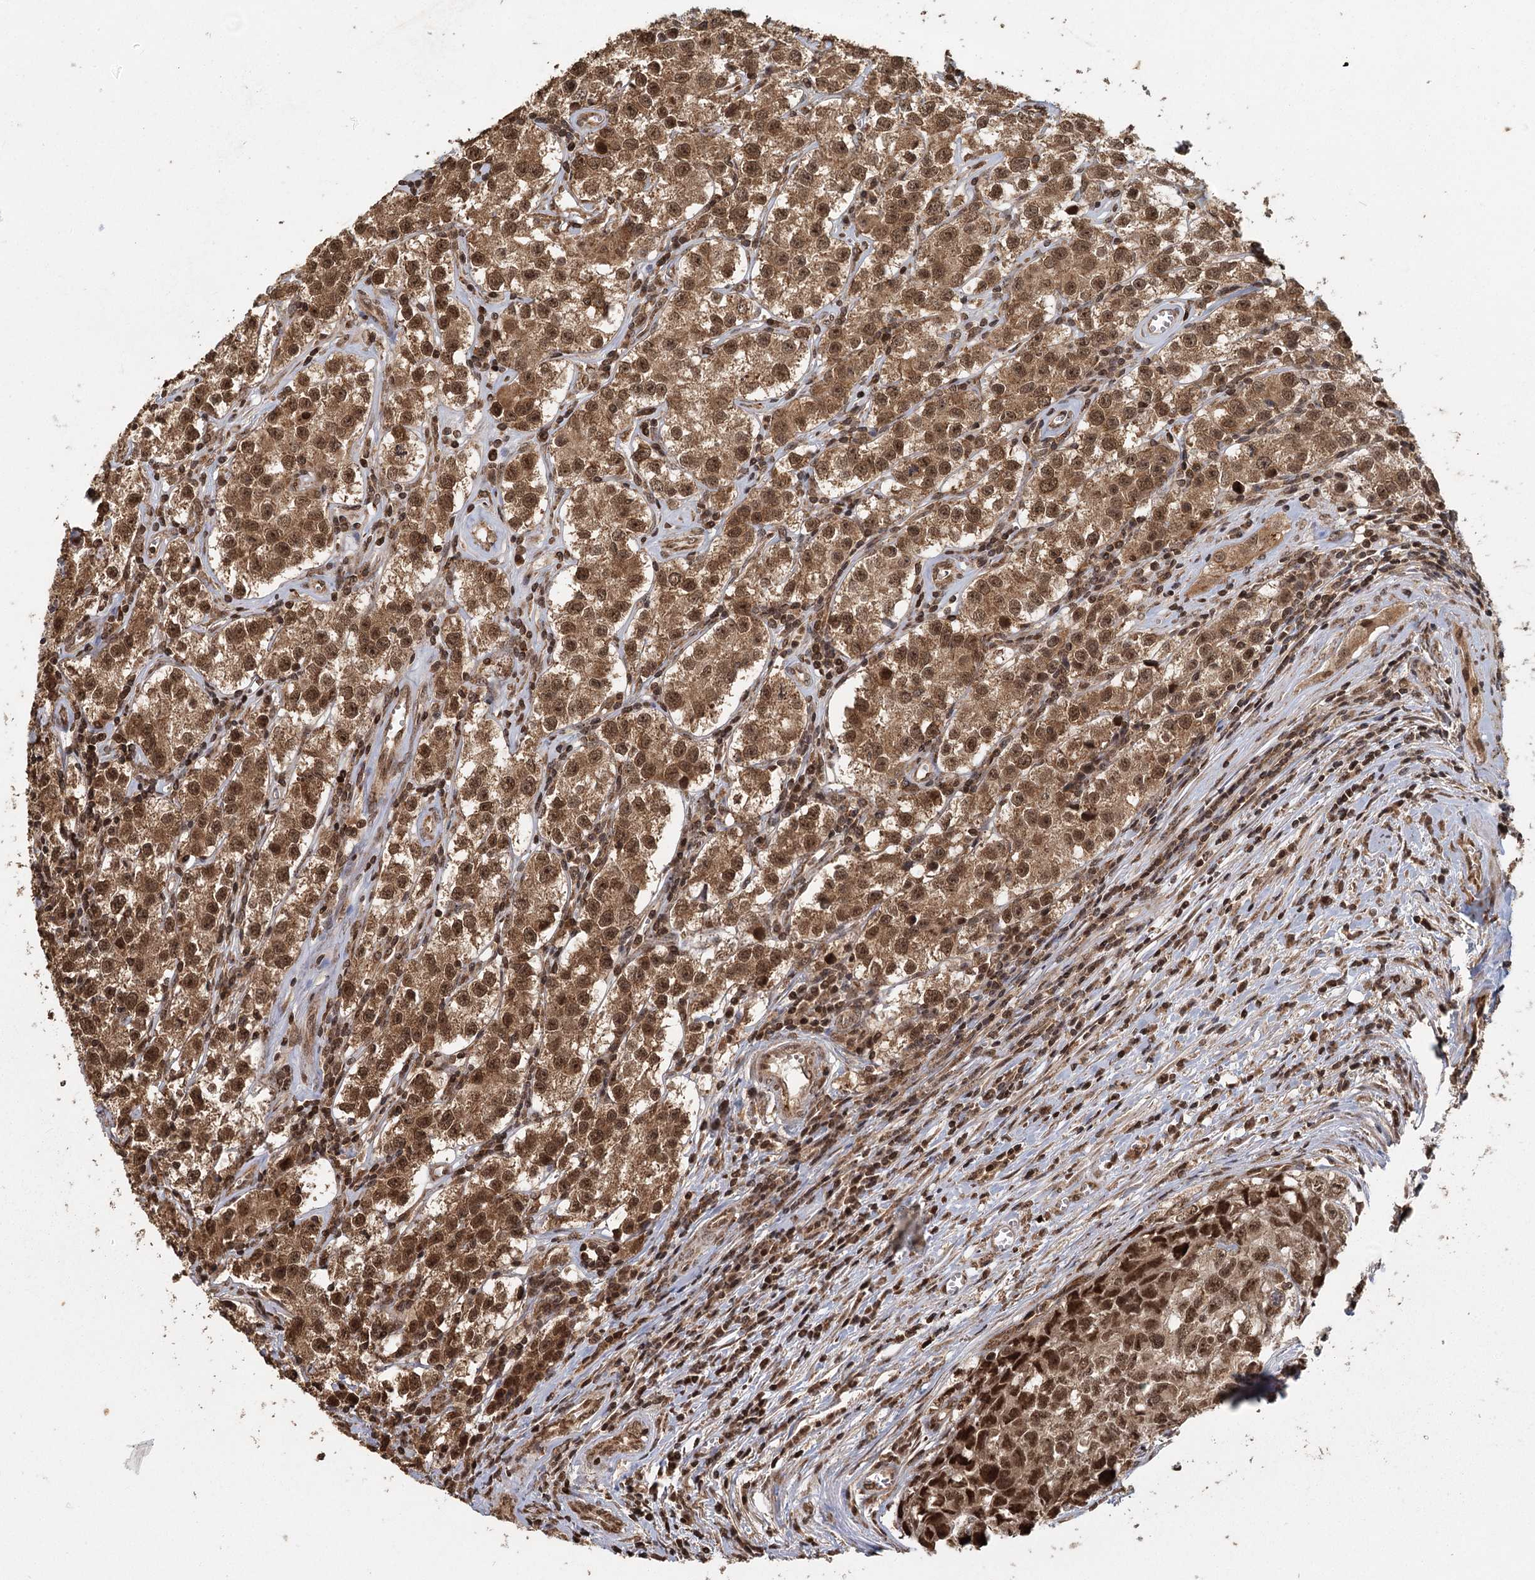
{"staining": {"intensity": "moderate", "quantity": ">75%", "location": "cytoplasmic/membranous,nuclear"}, "tissue": "testis cancer", "cell_type": "Tumor cells", "image_type": "cancer", "snomed": [{"axis": "morphology", "description": "Seminoma, NOS"}, {"axis": "morphology", "description": "Carcinoma, Embryonal, NOS"}, {"axis": "topography", "description": "Testis"}], "caption": "Immunohistochemical staining of testis cancer (seminoma) demonstrates medium levels of moderate cytoplasmic/membranous and nuclear staining in approximately >75% of tumor cells.", "gene": "MICU1", "patient": {"sex": "male", "age": 43}}